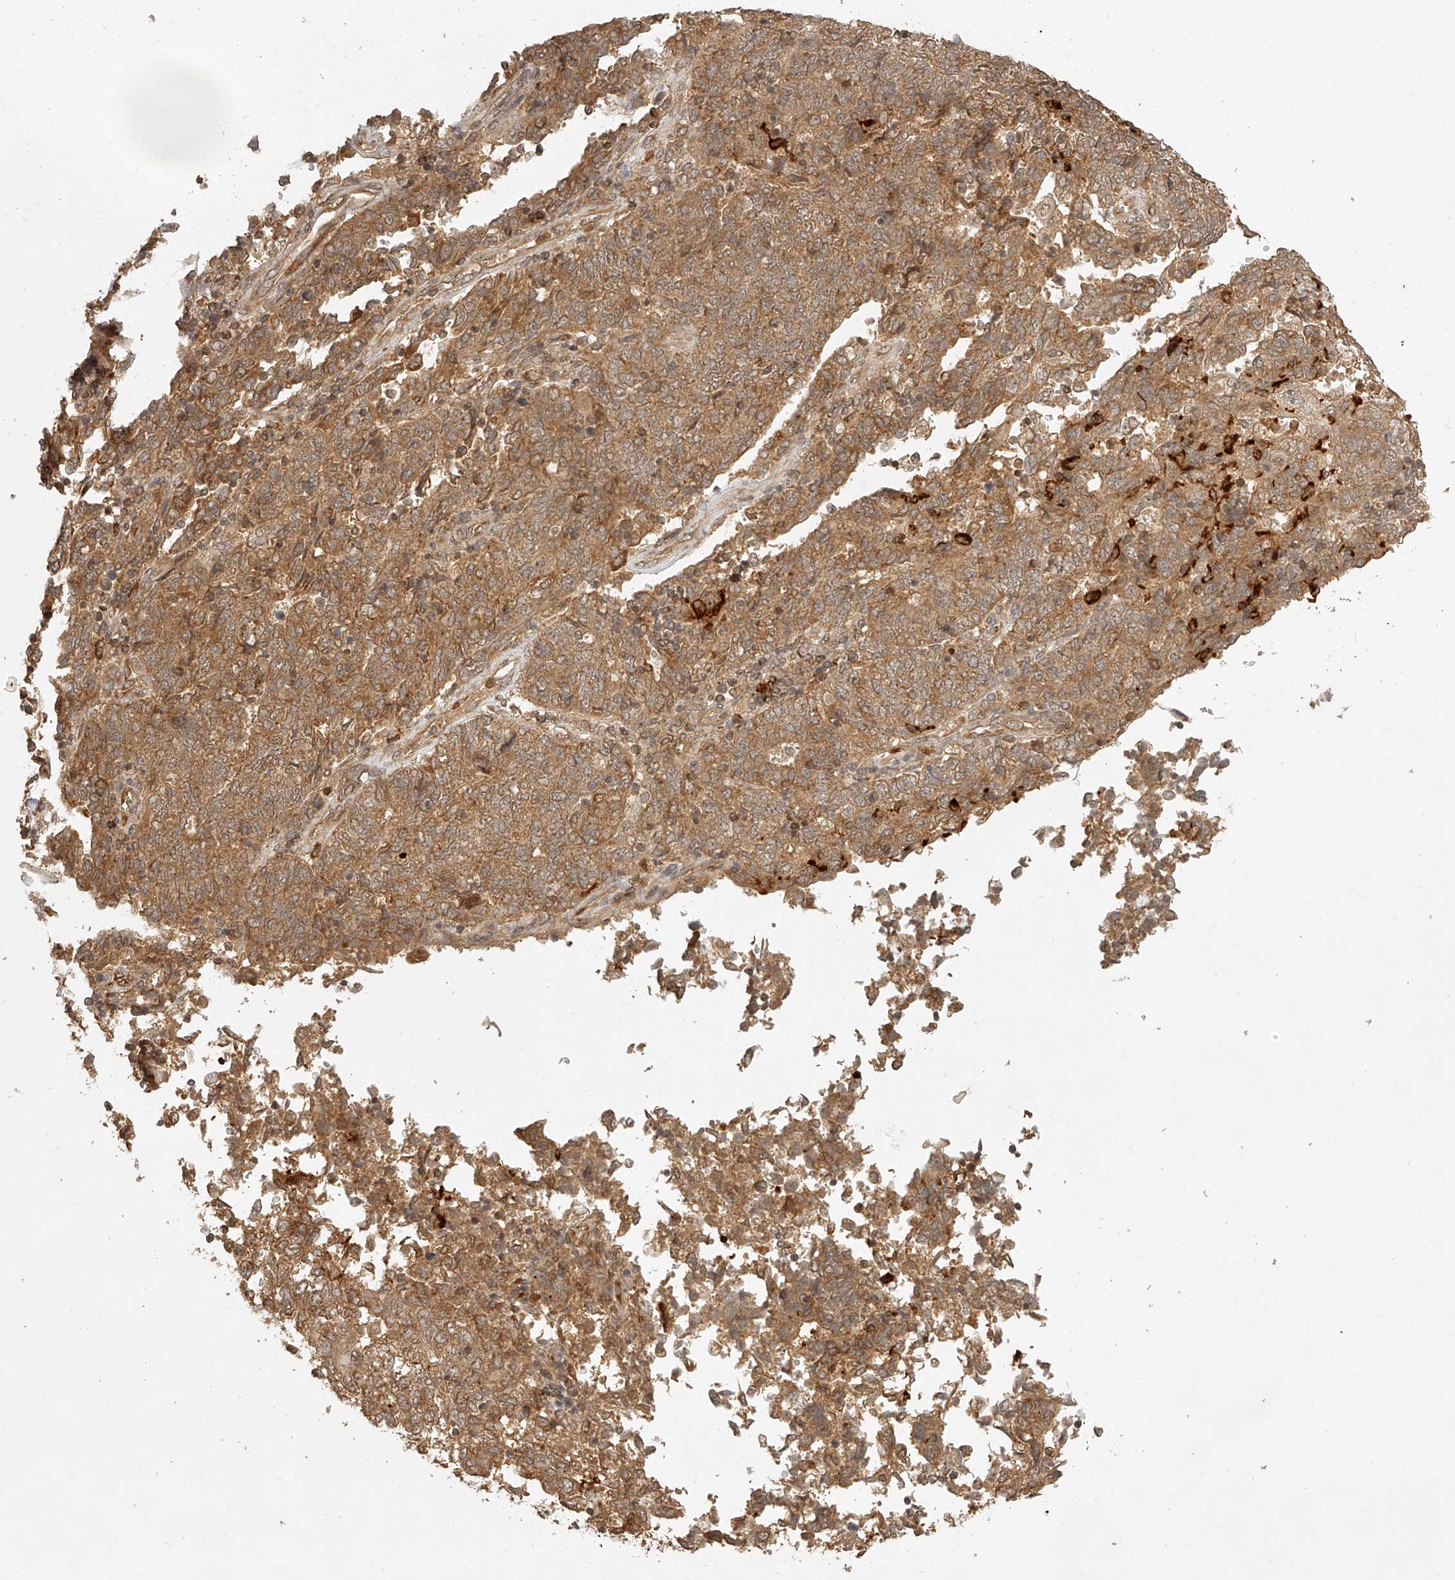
{"staining": {"intensity": "moderate", "quantity": ">75%", "location": "cytoplasmic/membranous"}, "tissue": "endometrial cancer", "cell_type": "Tumor cells", "image_type": "cancer", "snomed": [{"axis": "morphology", "description": "Adenocarcinoma, NOS"}, {"axis": "topography", "description": "Endometrium"}], "caption": "This is an image of IHC staining of endometrial cancer (adenocarcinoma), which shows moderate expression in the cytoplasmic/membranous of tumor cells.", "gene": "BCL2L11", "patient": {"sex": "female", "age": 80}}